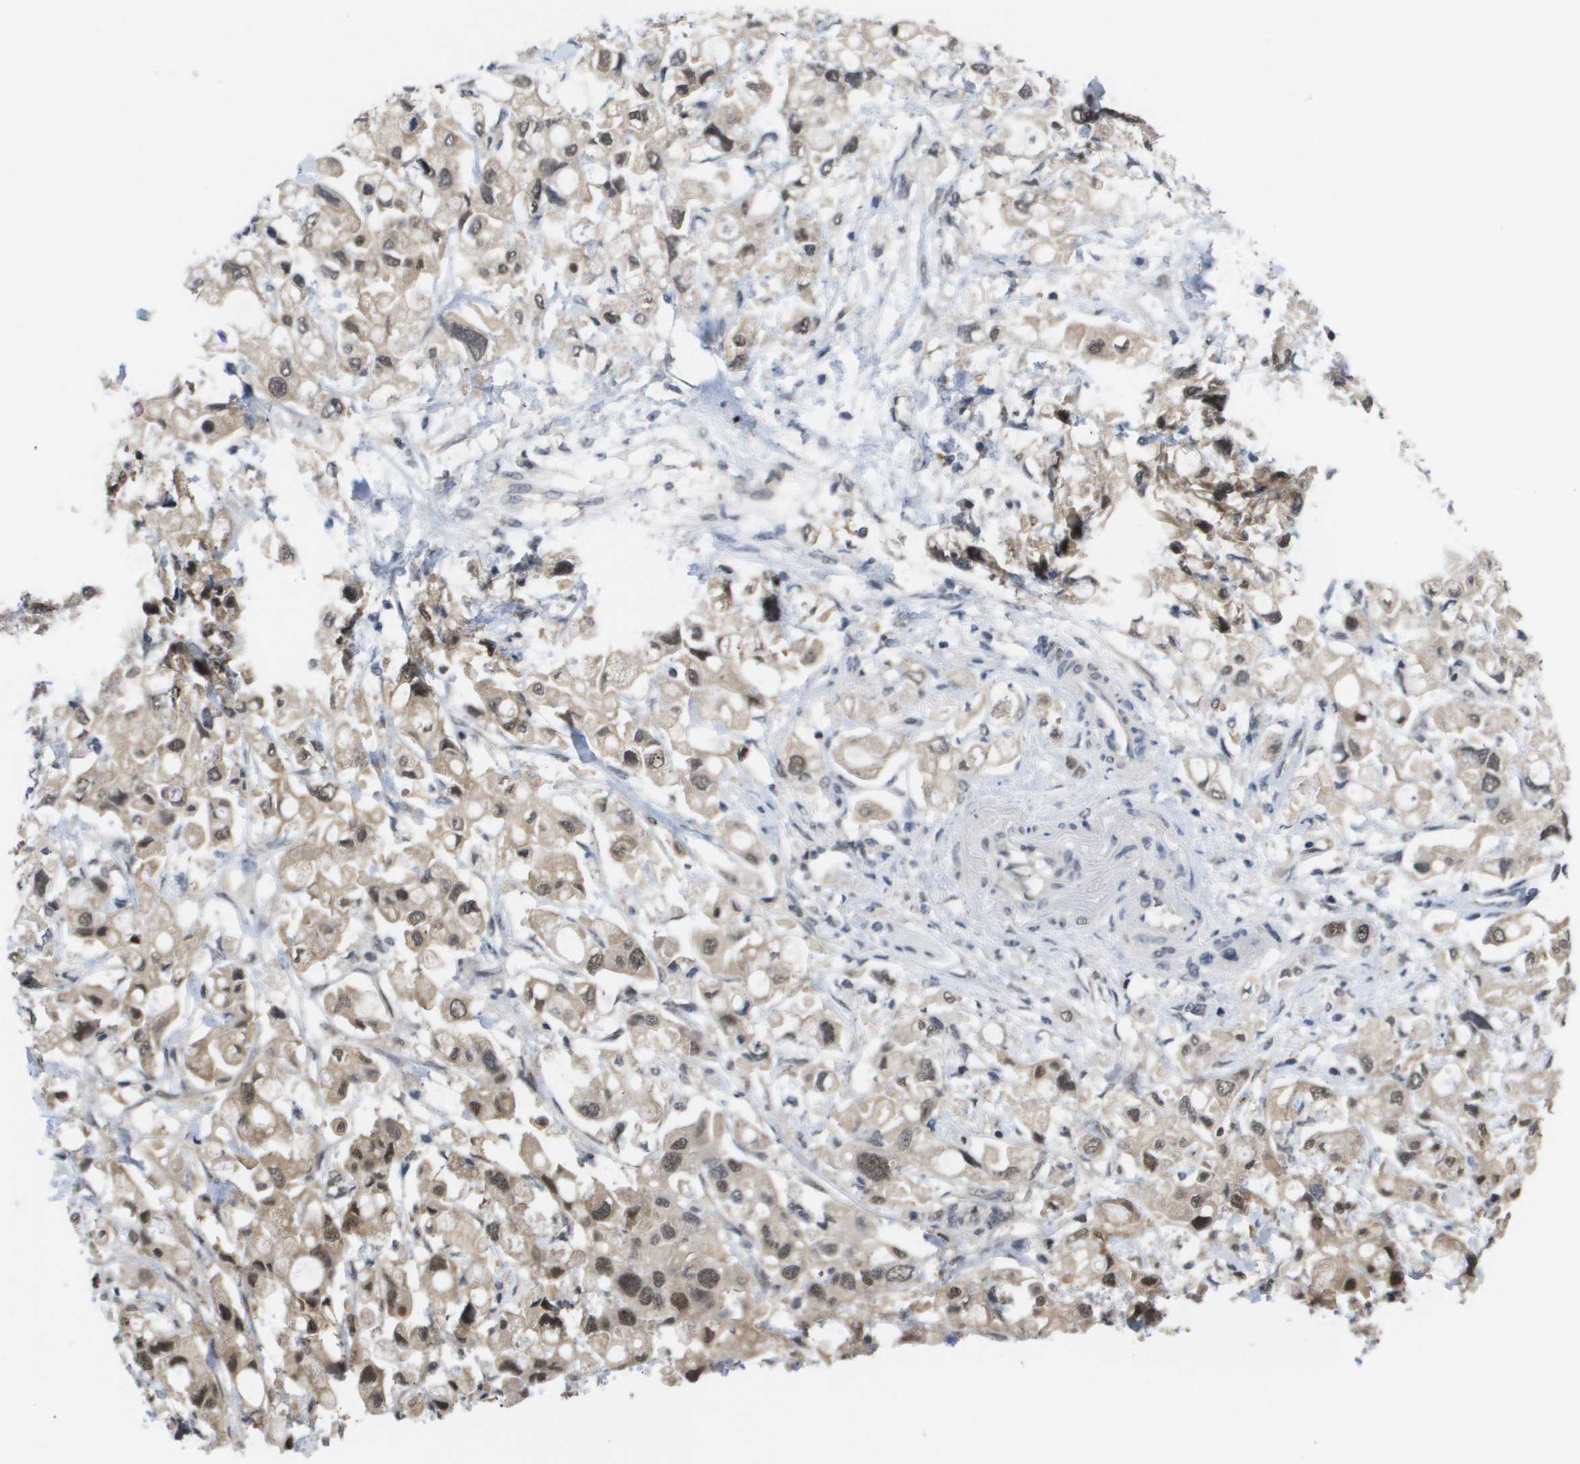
{"staining": {"intensity": "weak", "quantity": "25%-75%", "location": "cytoplasmic/membranous,nuclear"}, "tissue": "pancreatic cancer", "cell_type": "Tumor cells", "image_type": "cancer", "snomed": [{"axis": "morphology", "description": "Adenocarcinoma, NOS"}, {"axis": "topography", "description": "Pancreas"}], "caption": "Brown immunohistochemical staining in human adenocarcinoma (pancreatic) shows weak cytoplasmic/membranous and nuclear positivity in about 25%-75% of tumor cells. The staining is performed using DAB (3,3'-diaminobenzidine) brown chromogen to label protein expression. The nuclei are counter-stained blue using hematoxylin.", "gene": "AMBRA1", "patient": {"sex": "female", "age": 56}}